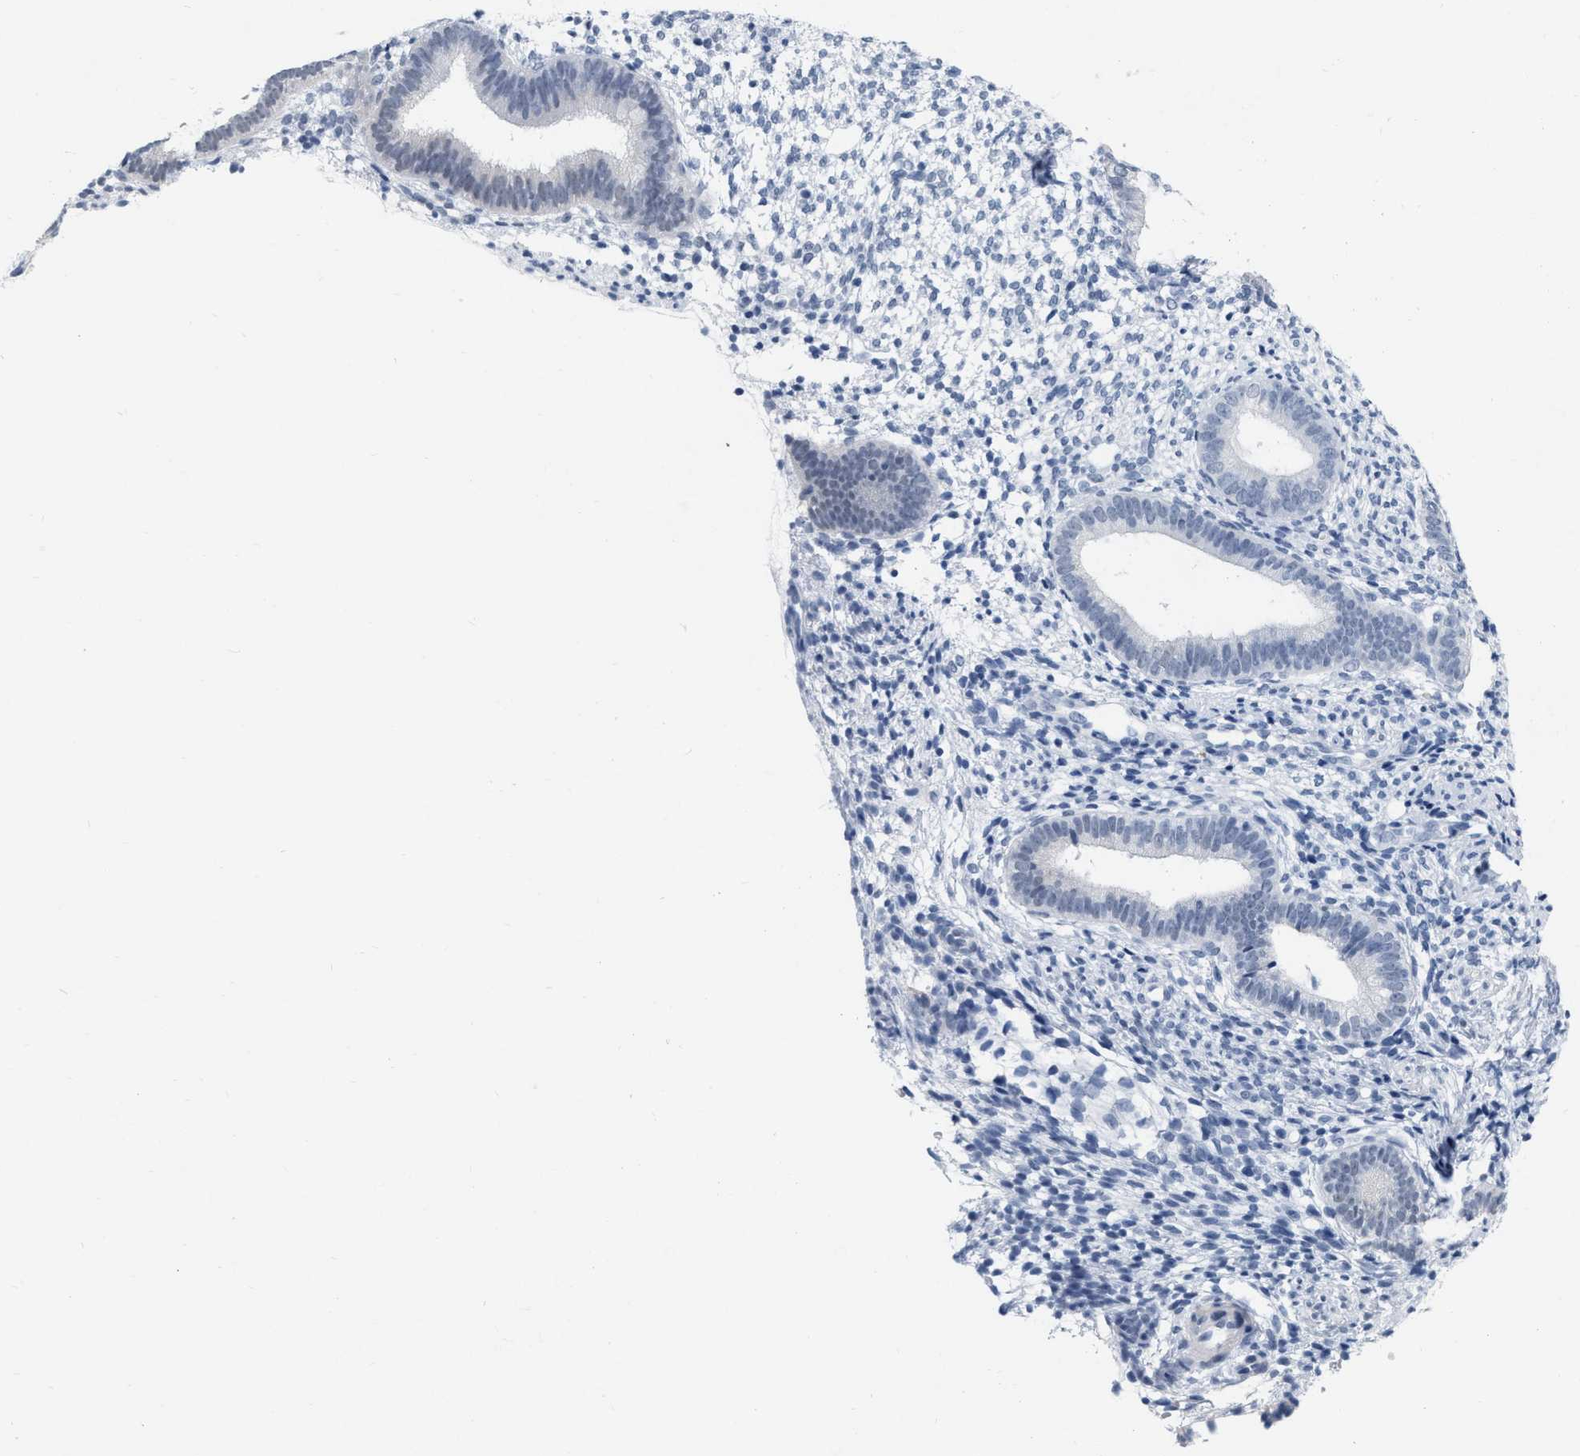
{"staining": {"intensity": "negative", "quantity": "none", "location": "none"}, "tissue": "endometrium", "cell_type": "Cells in endometrial stroma", "image_type": "normal", "snomed": [{"axis": "morphology", "description": "Normal tissue, NOS"}, {"axis": "topography", "description": "Endometrium"}], "caption": "DAB (3,3'-diaminobenzidine) immunohistochemical staining of normal human endometrium exhibits no significant staining in cells in endometrial stroma.", "gene": "XIRP1", "patient": {"sex": "female", "age": 46}}